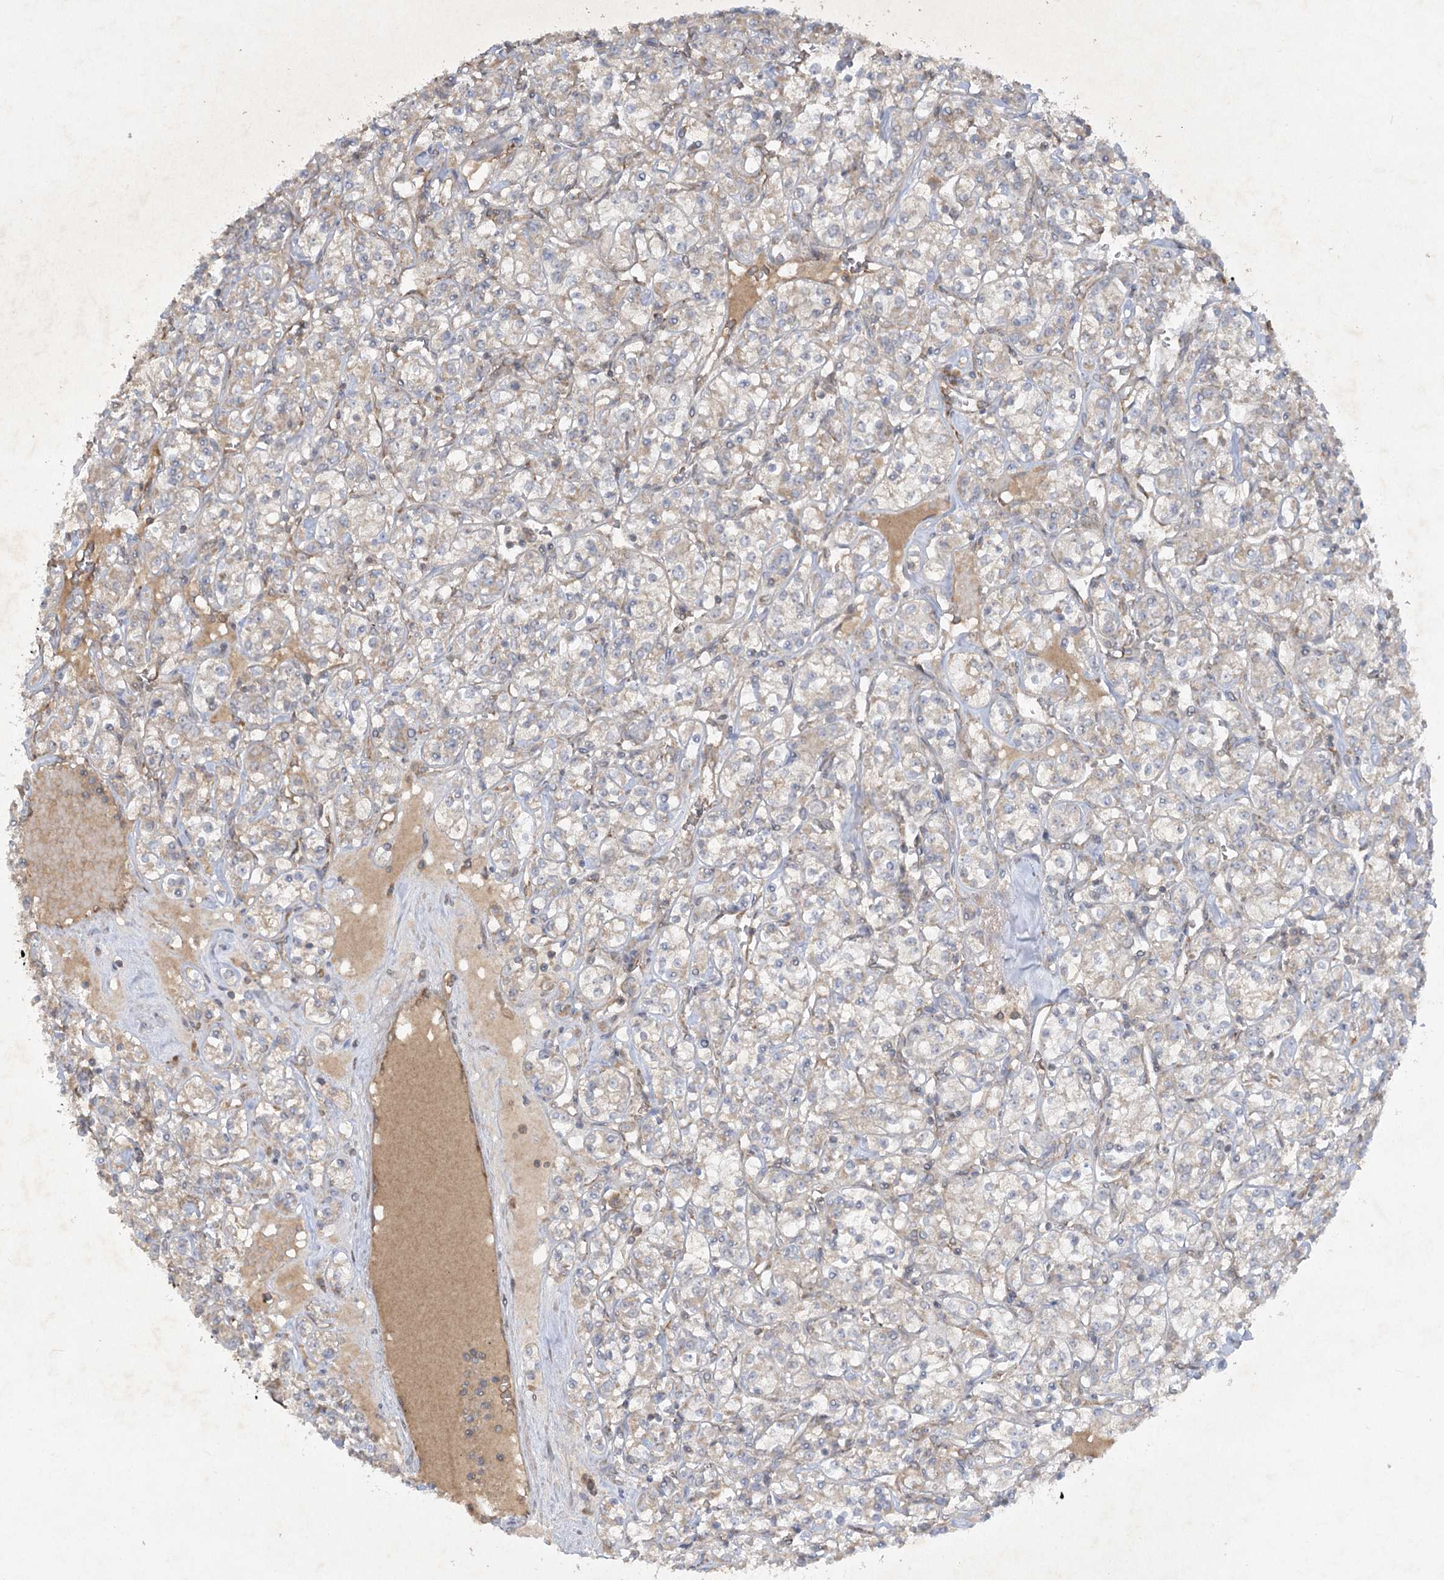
{"staining": {"intensity": "weak", "quantity": "25%-75%", "location": "cytoplasmic/membranous"}, "tissue": "renal cancer", "cell_type": "Tumor cells", "image_type": "cancer", "snomed": [{"axis": "morphology", "description": "Adenocarcinoma, NOS"}, {"axis": "topography", "description": "Kidney"}], "caption": "A micrograph showing weak cytoplasmic/membranous expression in about 25%-75% of tumor cells in renal cancer (adenocarcinoma), as visualized by brown immunohistochemical staining.", "gene": "TRAF3IP1", "patient": {"sex": "male", "age": 77}}